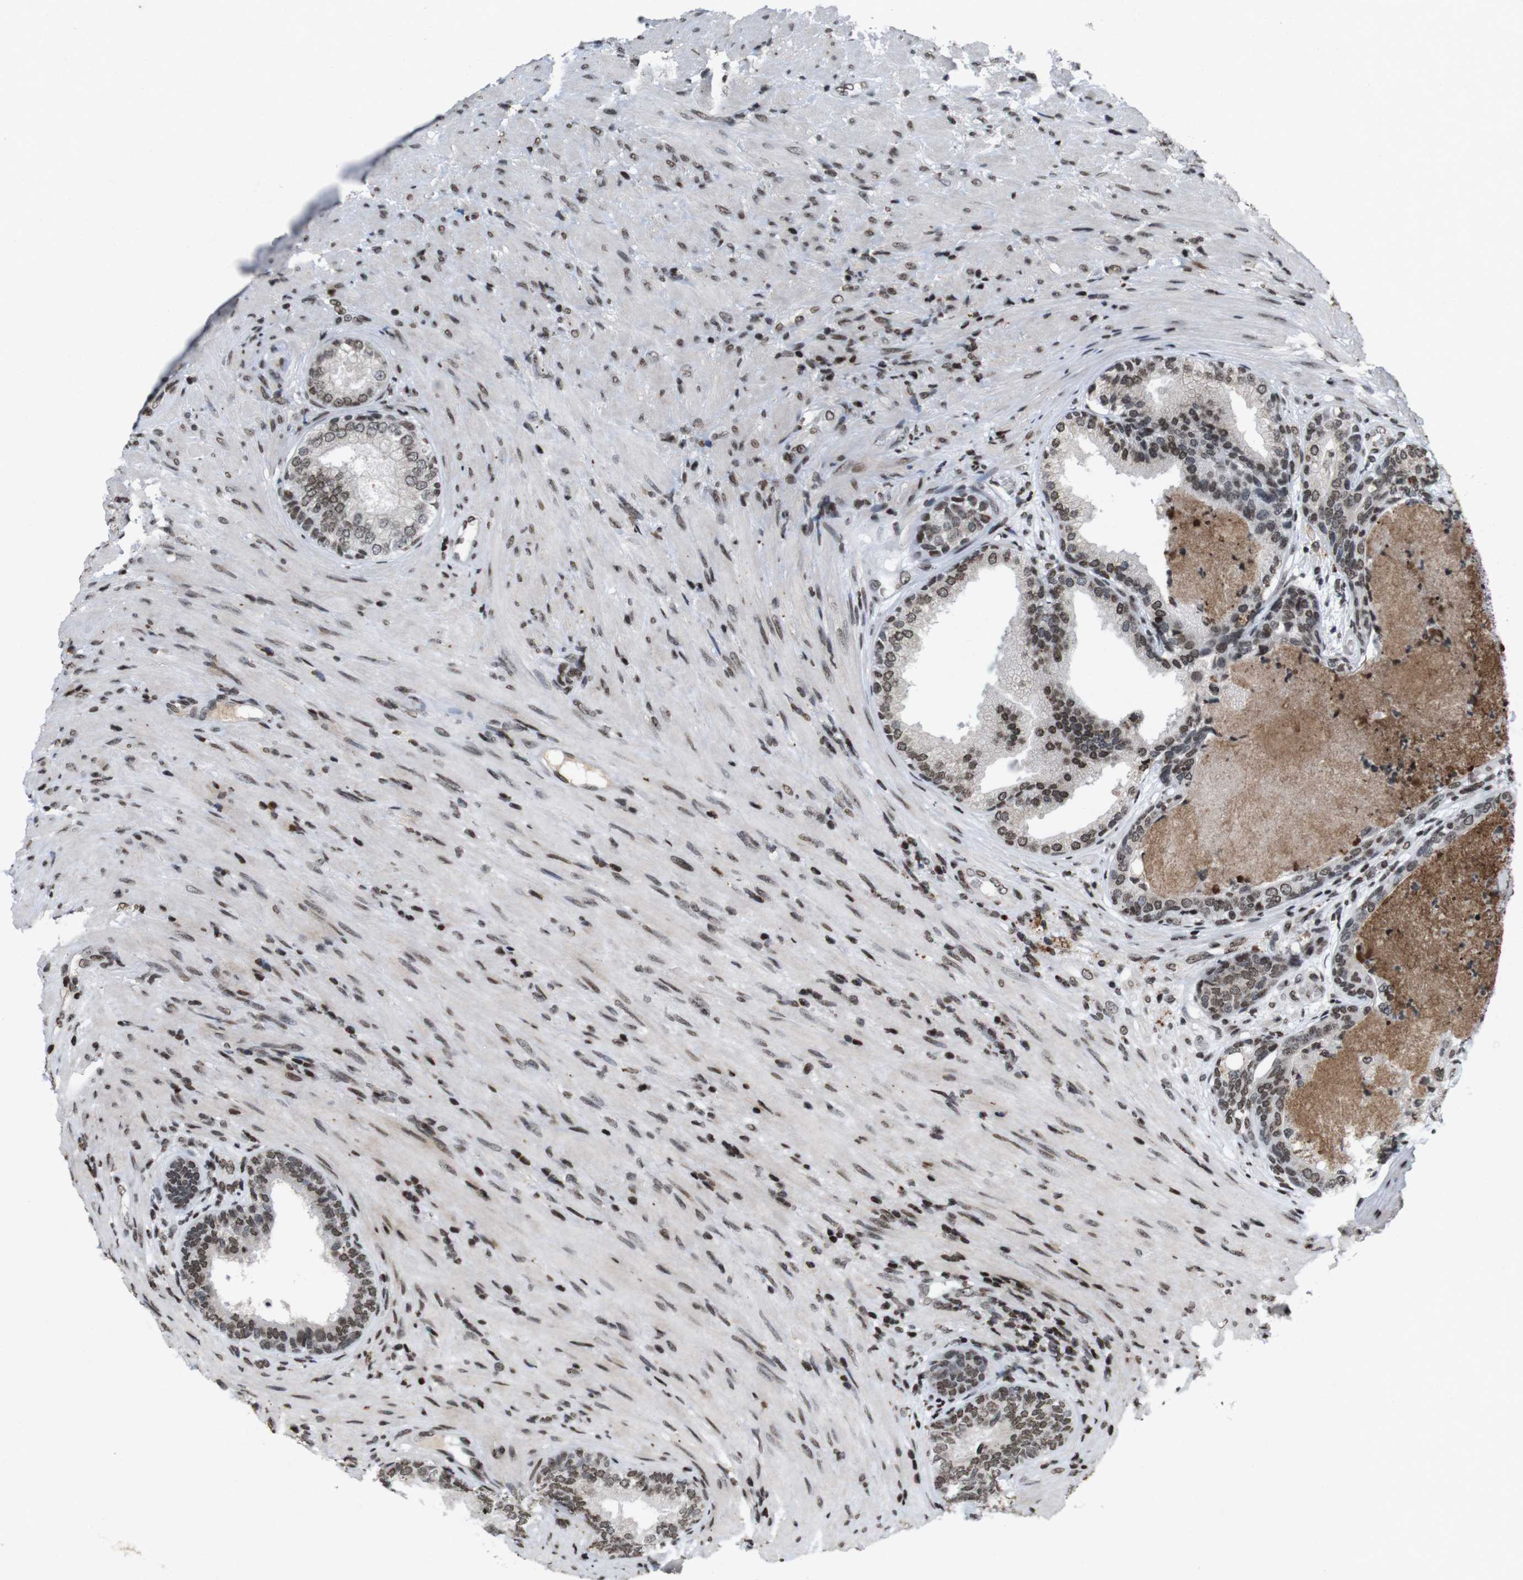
{"staining": {"intensity": "moderate", "quantity": ">75%", "location": "nuclear"}, "tissue": "prostate", "cell_type": "Glandular cells", "image_type": "normal", "snomed": [{"axis": "morphology", "description": "Normal tissue, NOS"}, {"axis": "topography", "description": "Prostate"}], "caption": "Immunohistochemical staining of normal prostate shows medium levels of moderate nuclear staining in about >75% of glandular cells.", "gene": "MAGEH1", "patient": {"sex": "male", "age": 76}}